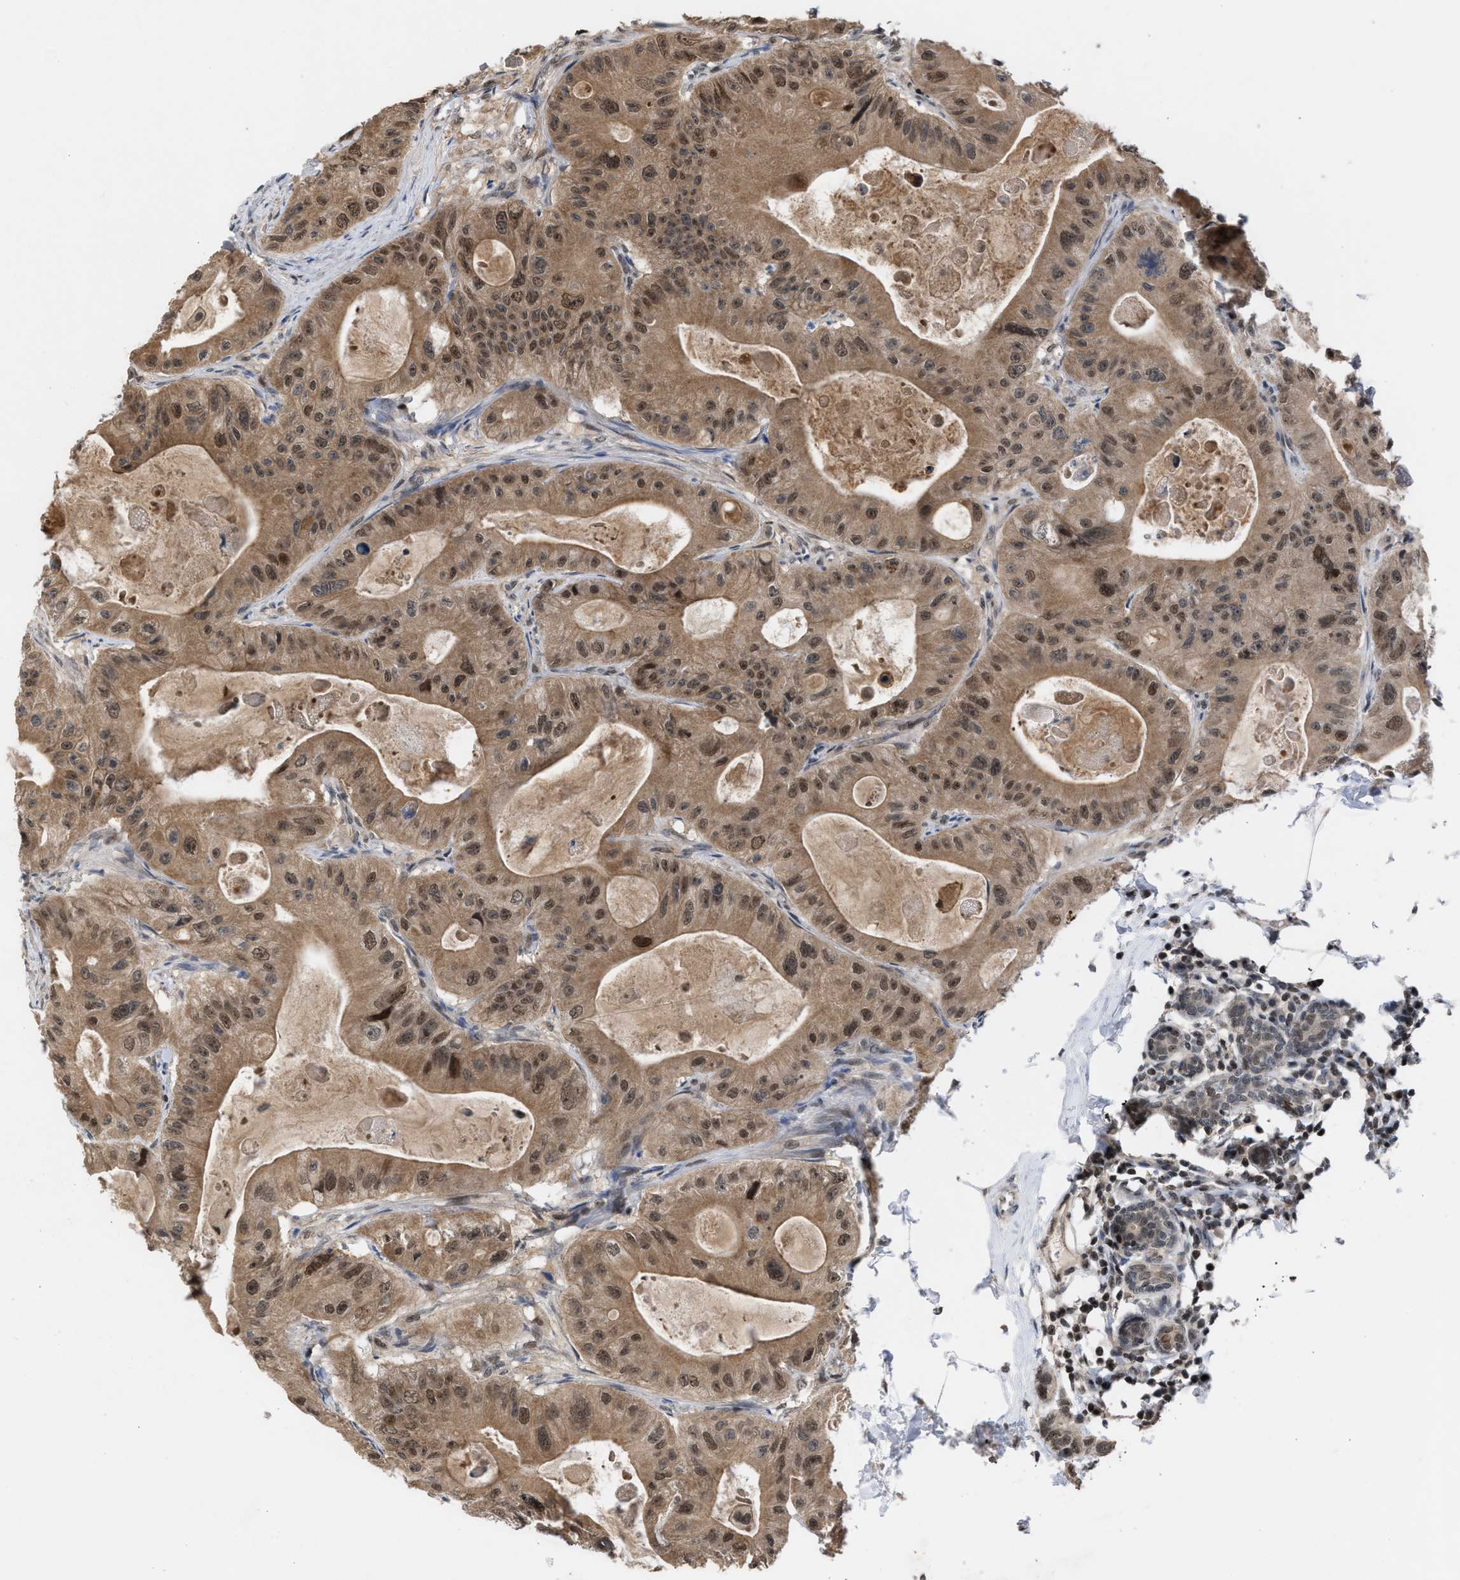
{"staining": {"intensity": "moderate", "quantity": ">75%", "location": "cytoplasmic/membranous,nuclear"}, "tissue": "colorectal cancer", "cell_type": "Tumor cells", "image_type": "cancer", "snomed": [{"axis": "morphology", "description": "Adenocarcinoma, NOS"}, {"axis": "topography", "description": "Colon"}], "caption": "IHC (DAB) staining of colorectal adenocarcinoma exhibits moderate cytoplasmic/membranous and nuclear protein staining in about >75% of tumor cells. IHC stains the protein of interest in brown and the nuclei are stained blue.", "gene": "C9orf78", "patient": {"sex": "female", "age": 46}}